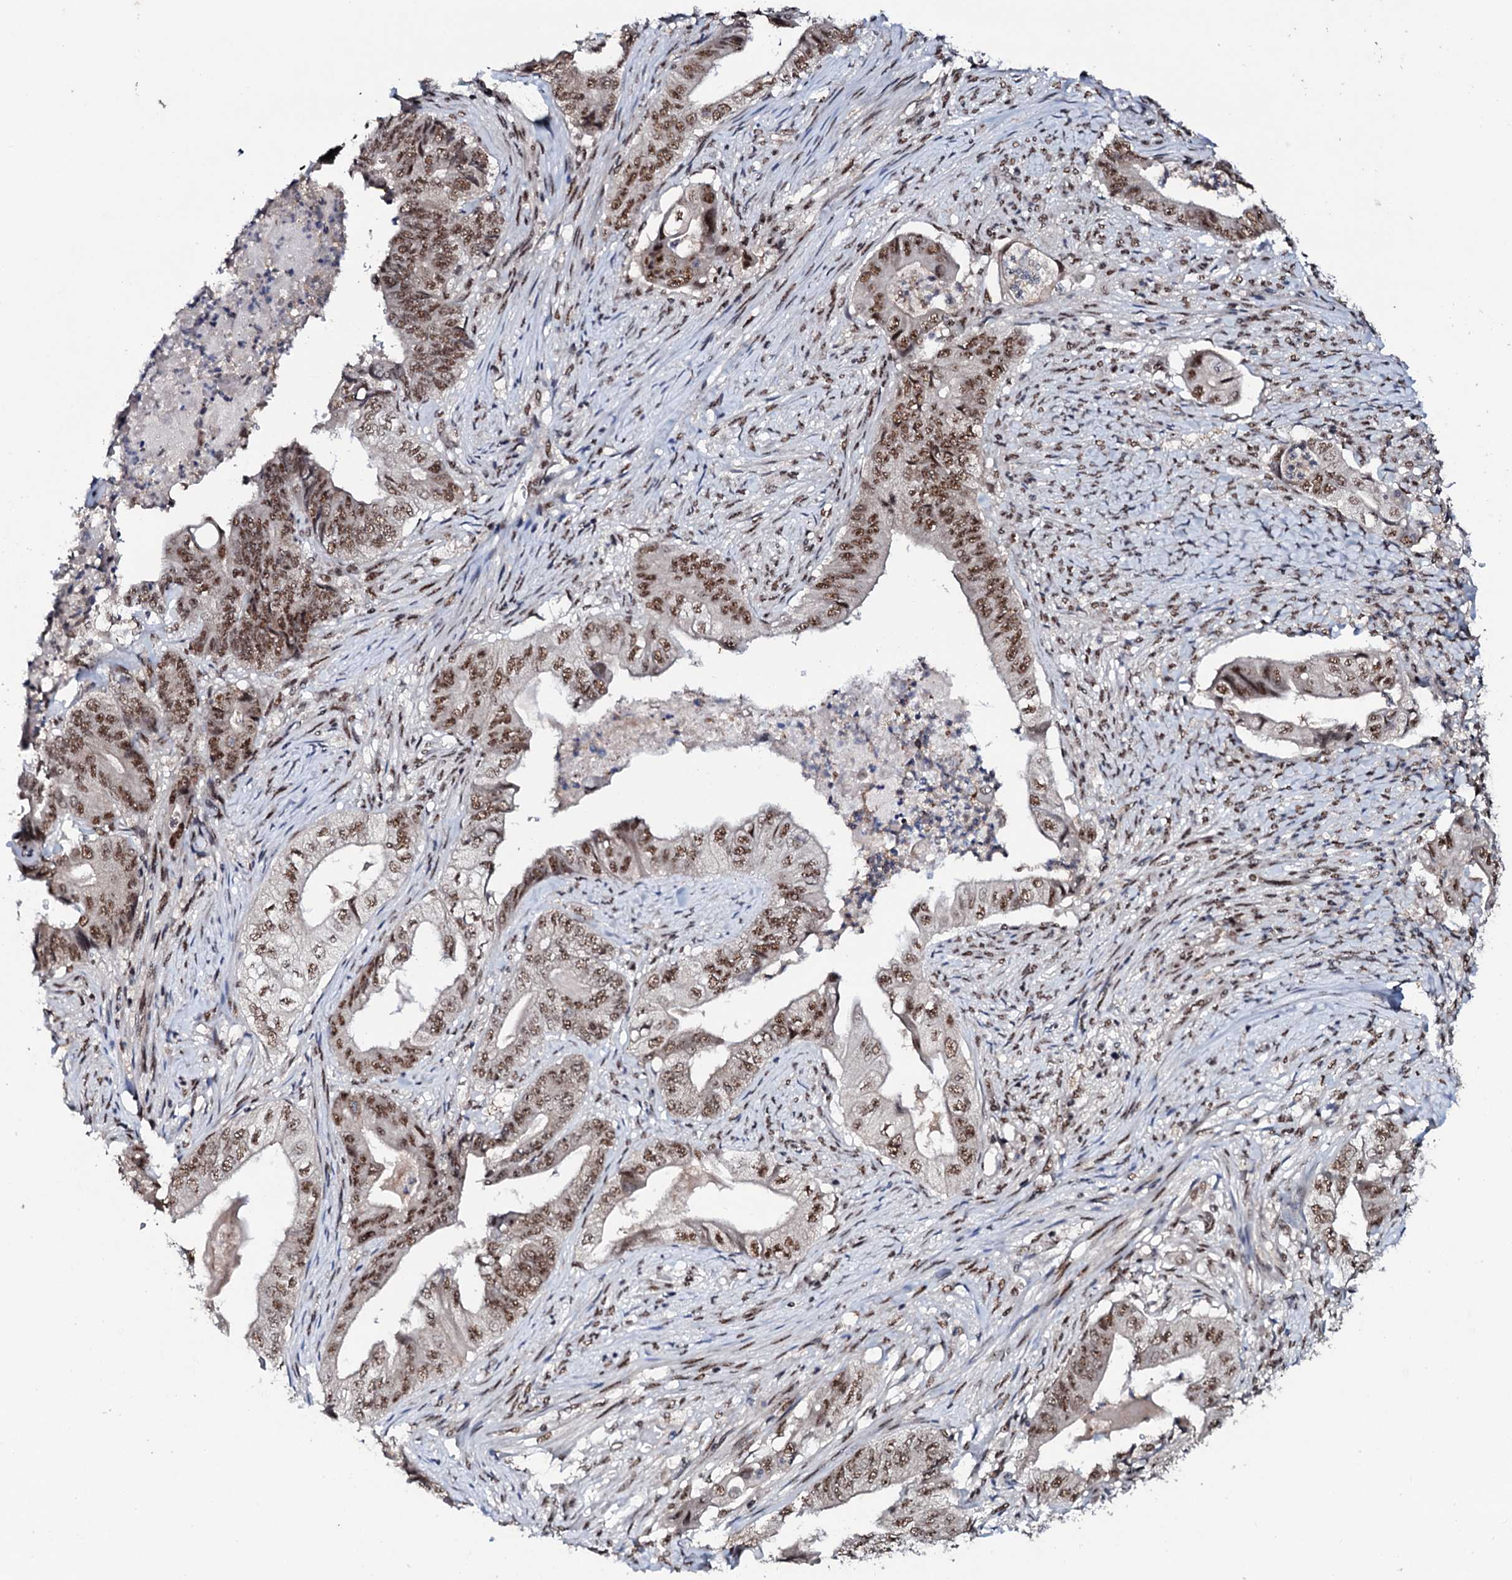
{"staining": {"intensity": "moderate", "quantity": ">75%", "location": "nuclear"}, "tissue": "stomach cancer", "cell_type": "Tumor cells", "image_type": "cancer", "snomed": [{"axis": "morphology", "description": "Adenocarcinoma, NOS"}, {"axis": "topography", "description": "Stomach"}], "caption": "Protein expression analysis of human stomach cancer (adenocarcinoma) reveals moderate nuclear staining in approximately >75% of tumor cells. The staining is performed using DAB brown chromogen to label protein expression. The nuclei are counter-stained blue using hematoxylin.", "gene": "PRPF18", "patient": {"sex": "female", "age": 73}}